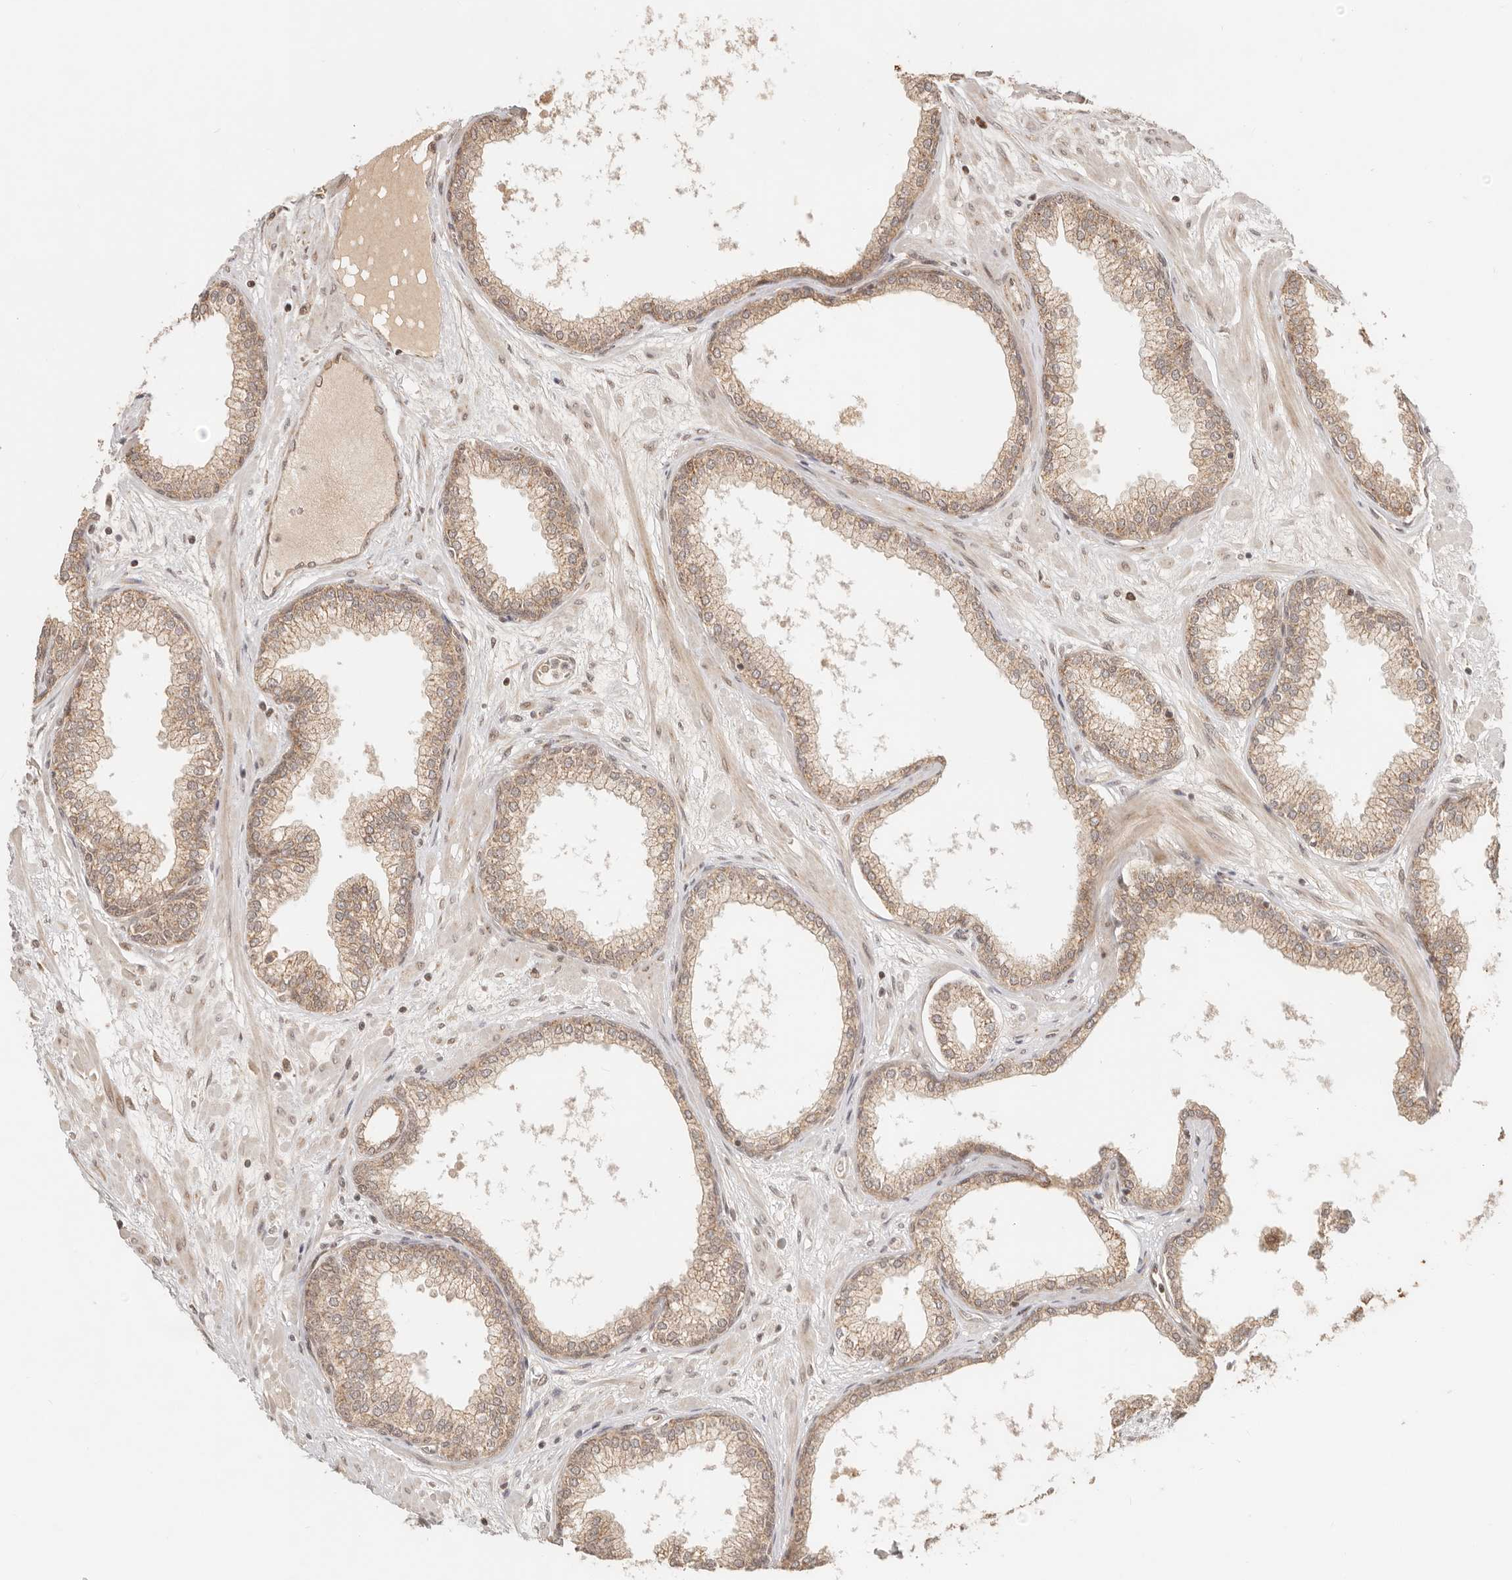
{"staining": {"intensity": "moderate", "quantity": ">75%", "location": "cytoplasmic/membranous"}, "tissue": "prostate", "cell_type": "Glandular cells", "image_type": "normal", "snomed": [{"axis": "morphology", "description": "Normal tissue, NOS"}, {"axis": "morphology", "description": "Urothelial carcinoma, Low grade"}, {"axis": "topography", "description": "Urinary bladder"}, {"axis": "topography", "description": "Prostate"}], "caption": "Prostate stained with a brown dye shows moderate cytoplasmic/membranous positive expression in approximately >75% of glandular cells.", "gene": "BAALC", "patient": {"sex": "male", "age": 60}}